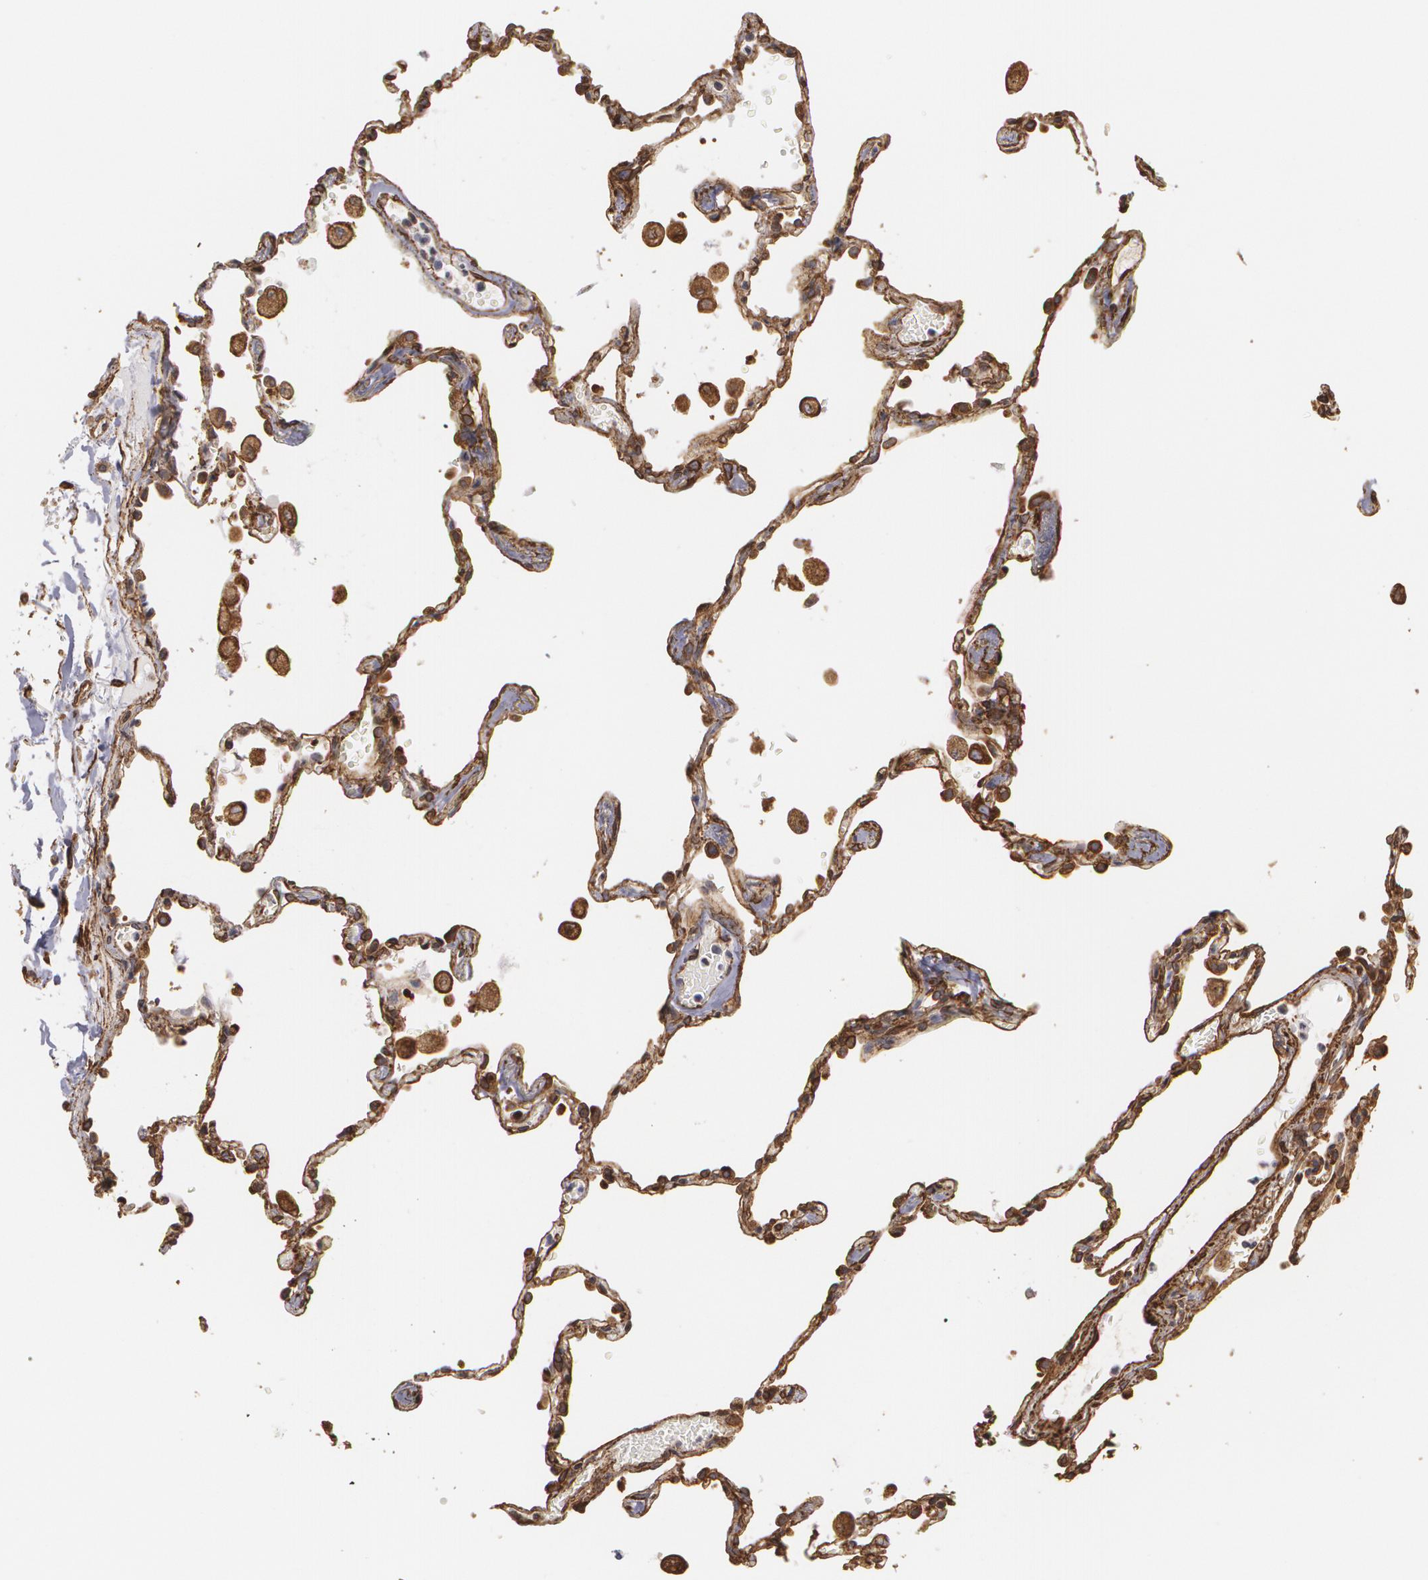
{"staining": {"intensity": "strong", "quantity": ">75%", "location": "cytoplasmic/membranous"}, "tissue": "lung", "cell_type": "Alveolar cells", "image_type": "normal", "snomed": [{"axis": "morphology", "description": "Normal tissue, NOS"}, {"axis": "topography", "description": "Lung"}], "caption": "An image showing strong cytoplasmic/membranous positivity in about >75% of alveolar cells in unremarkable lung, as visualized by brown immunohistochemical staining.", "gene": "CYB5R3", "patient": {"sex": "male", "age": 71}}